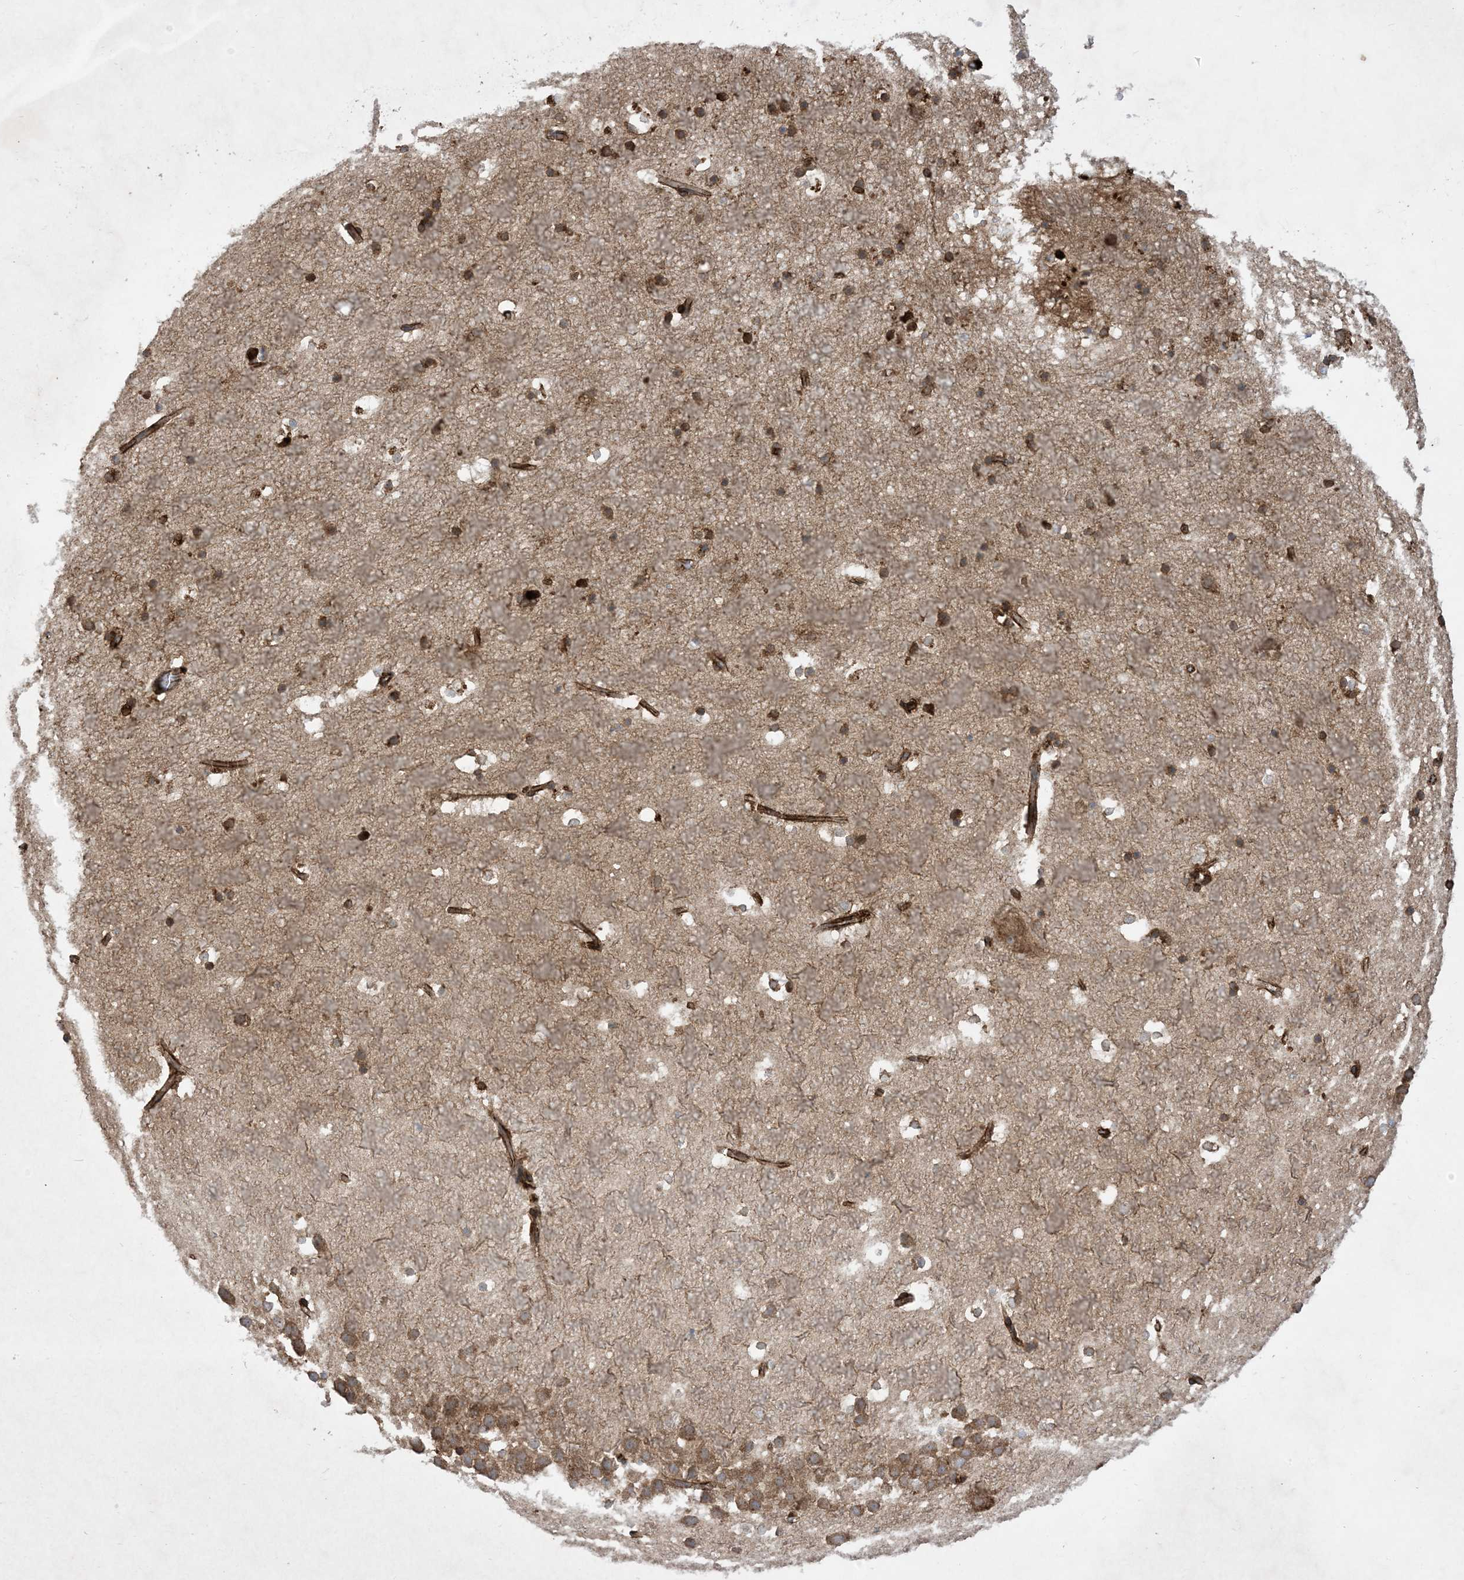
{"staining": {"intensity": "strong", "quantity": ">75%", "location": "cytoplasmic/membranous"}, "tissue": "hippocampus", "cell_type": "Glial cells", "image_type": "normal", "snomed": [{"axis": "morphology", "description": "Normal tissue, NOS"}, {"axis": "topography", "description": "Hippocampus"}], "caption": "Immunohistochemistry of normal hippocampus reveals high levels of strong cytoplasmic/membranous staining in approximately >75% of glial cells.", "gene": "OTOP1", "patient": {"sex": "female", "age": 52}}